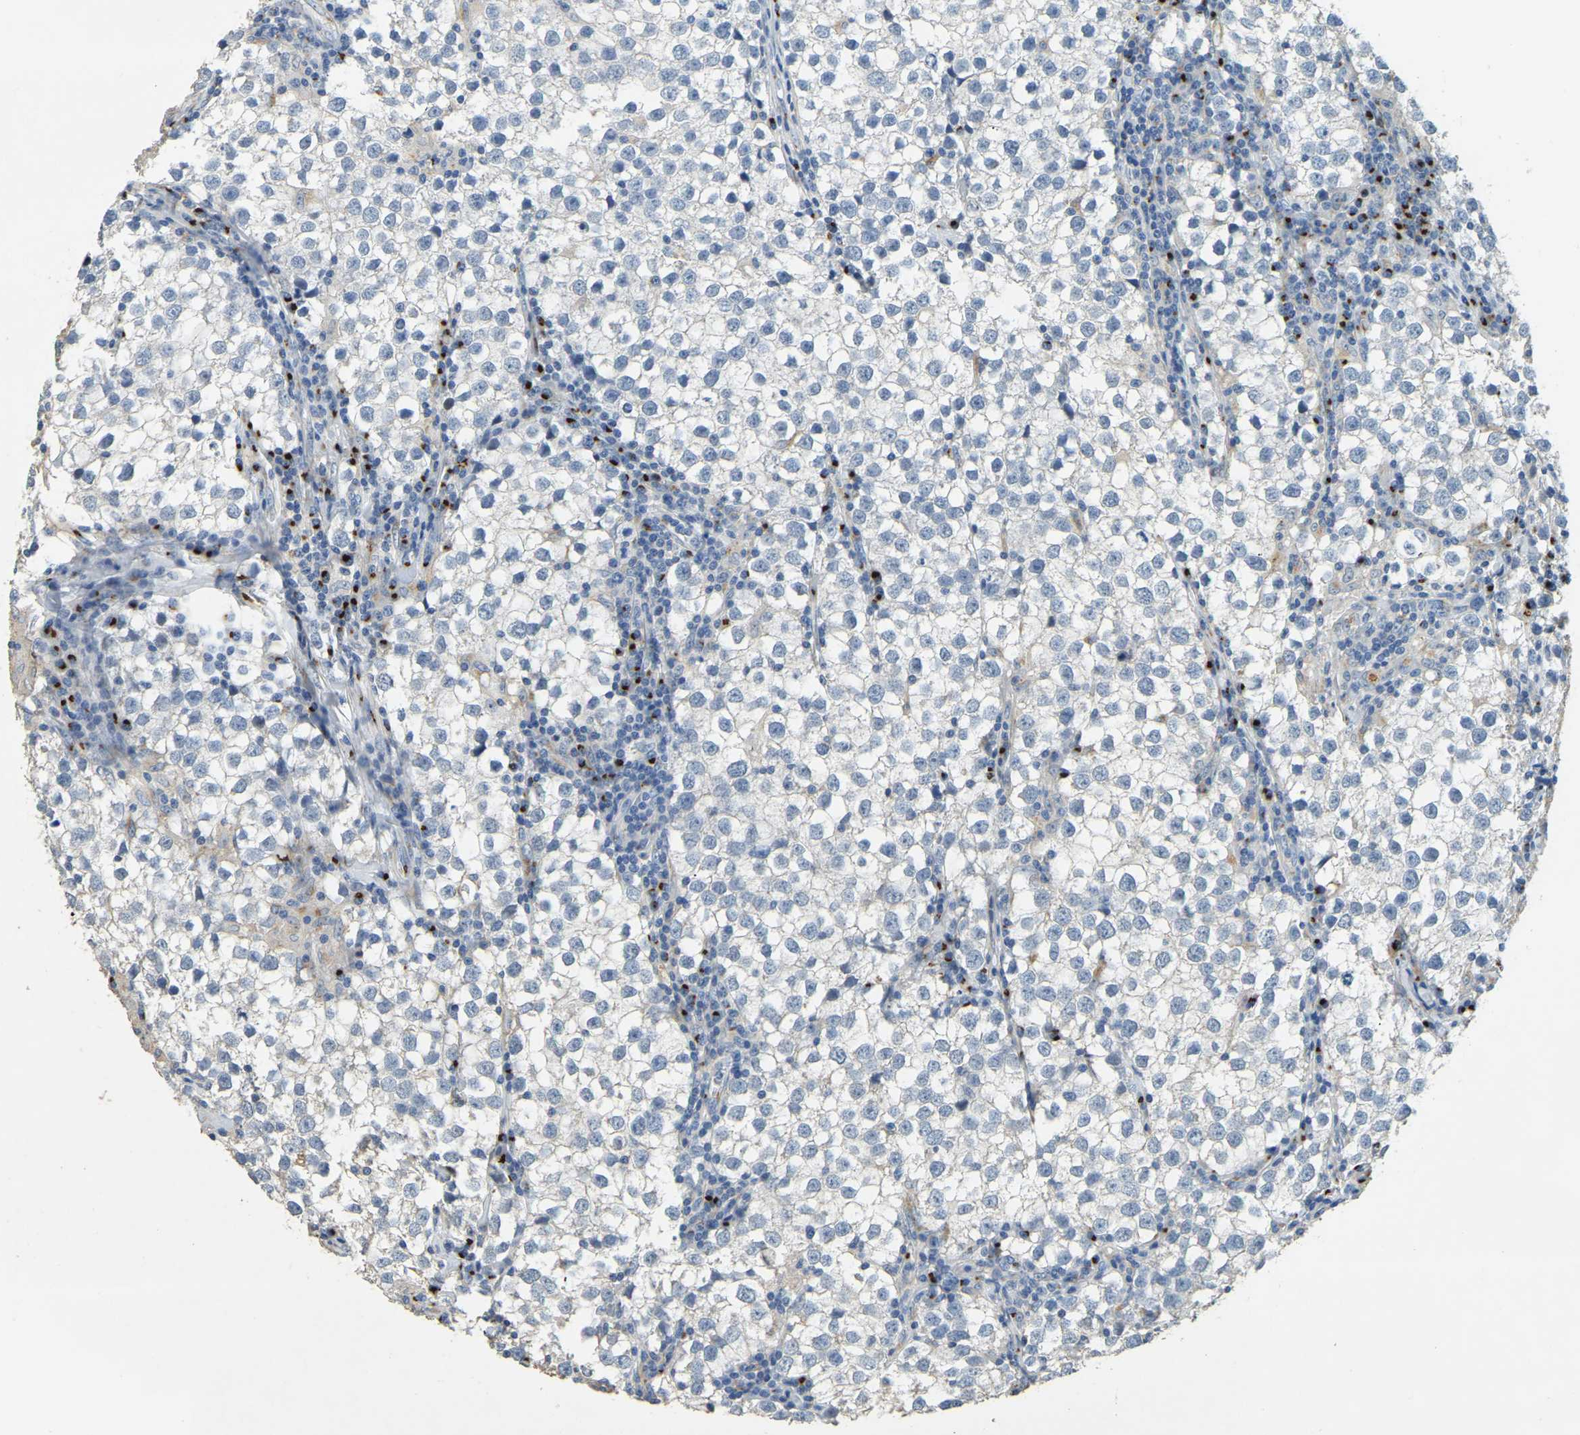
{"staining": {"intensity": "negative", "quantity": "none", "location": "none"}, "tissue": "testis cancer", "cell_type": "Tumor cells", "image_type": "cancer", "snomed": [{"axis": "morphology", "description": "Seminoma, NOS"}, {"axis": "morphology", "description": "Carcinoma, Embryonal, NOS"}, {"axis": "topography", "description": "Testis"}], "caption": "Tumor cells show no significant staining in embryonal carcinoma (testis). (DAB immunohistochemistry (IHC), high magnification).", "gene": "FAM174A", "patient": {"sex": "male", "age": 36}}